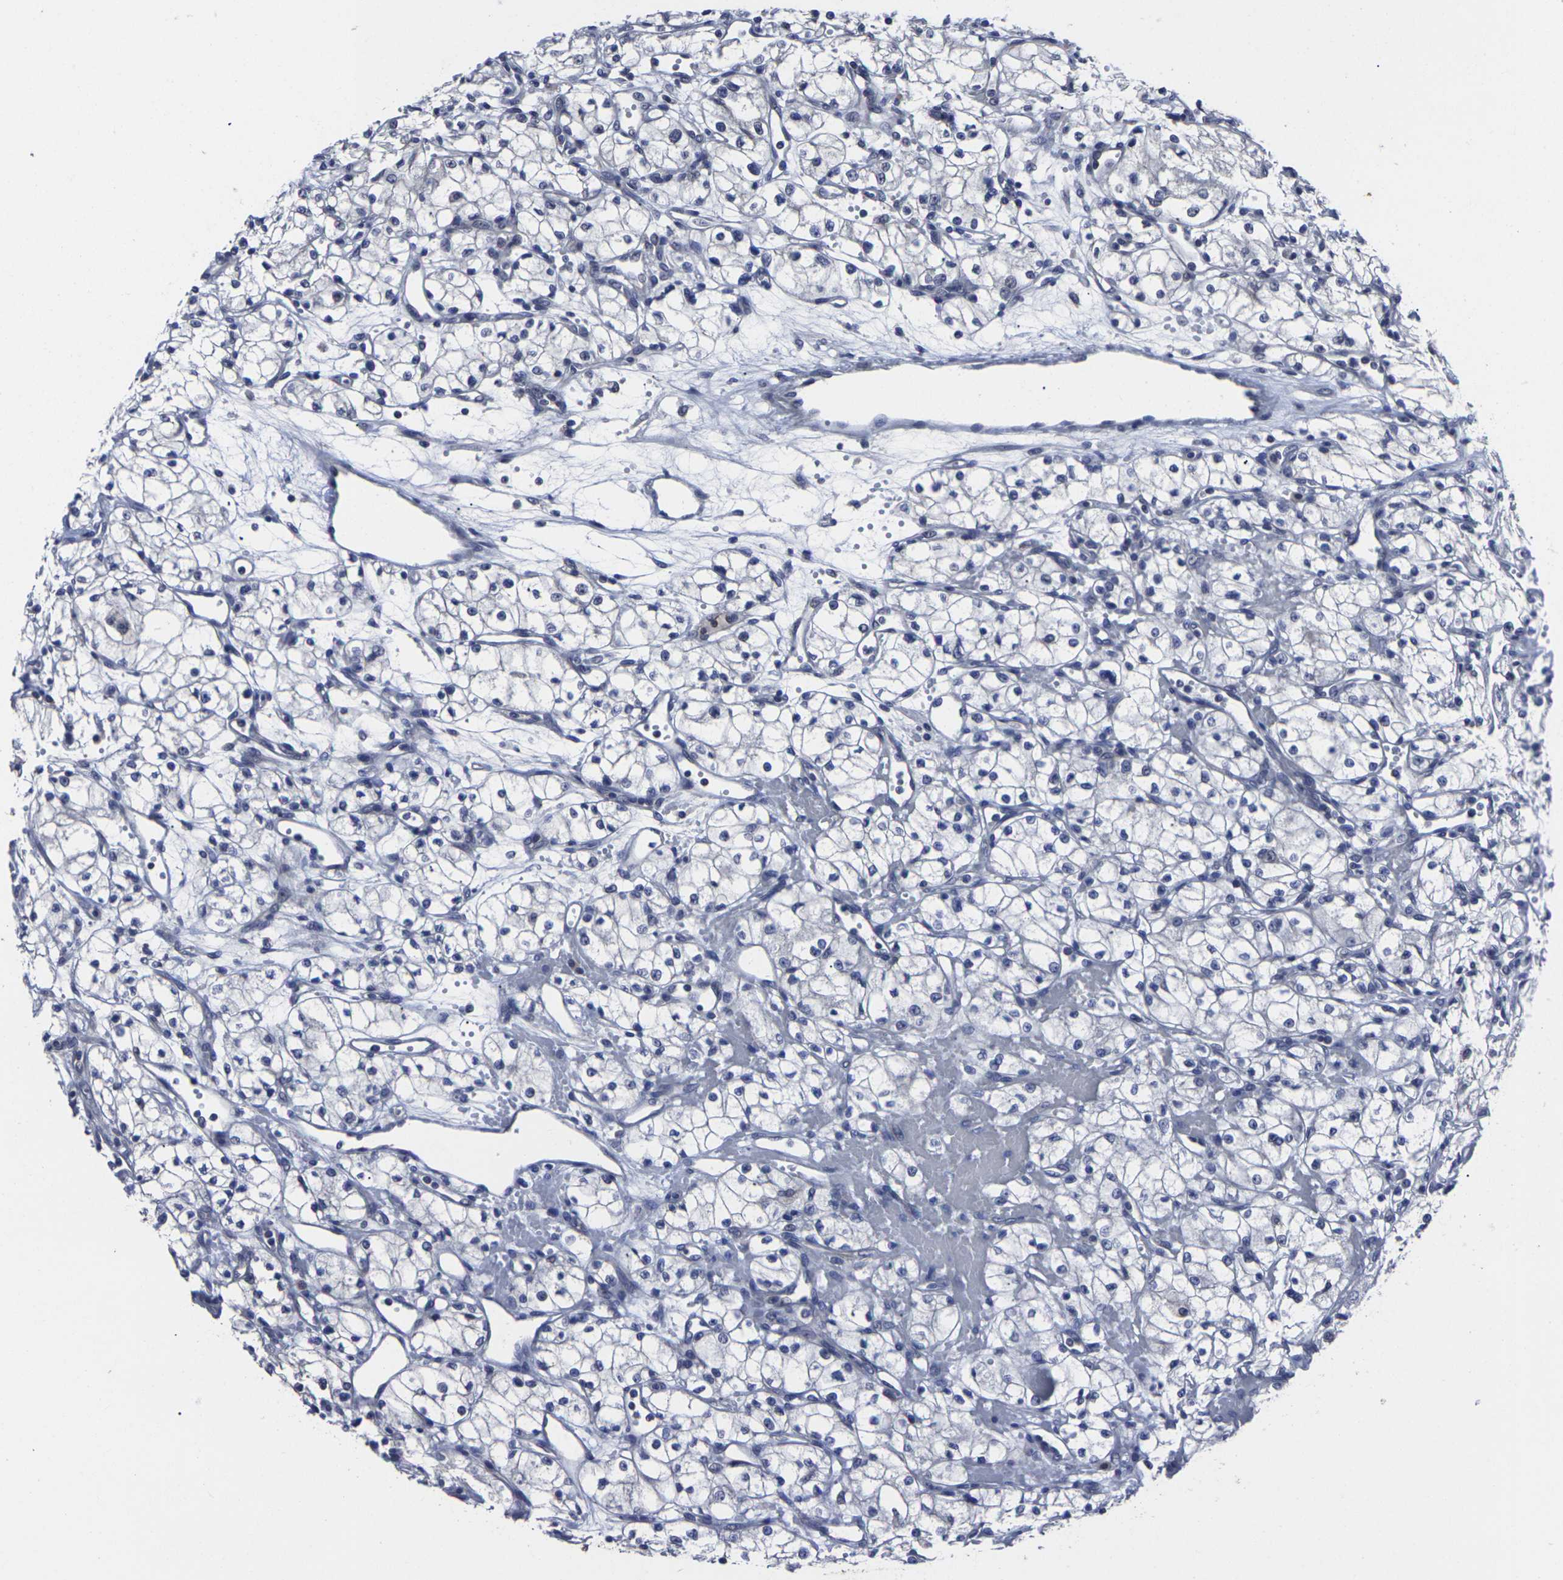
{"staining": {"intensity": "negative", "quantity": "none", "location": "none"}, "tissue": "renal cancer", "cell_type": "Tumor cells", "image_type": "cancer", "snomed": [{"axis": "morphology", "description": "Normal tissue, NOS"}, {"axis": "morphology", "description": "Adenocarcinoma, NOS"}, {"axis": "topography", "description": "Kidney"}], "caption": "This is a image of IHC staining of adenocarcinoma (renal), which shows no staining in tumor cells.", "gene": "MSANTD4", "patient": {"sex": "male", "age": 59}}